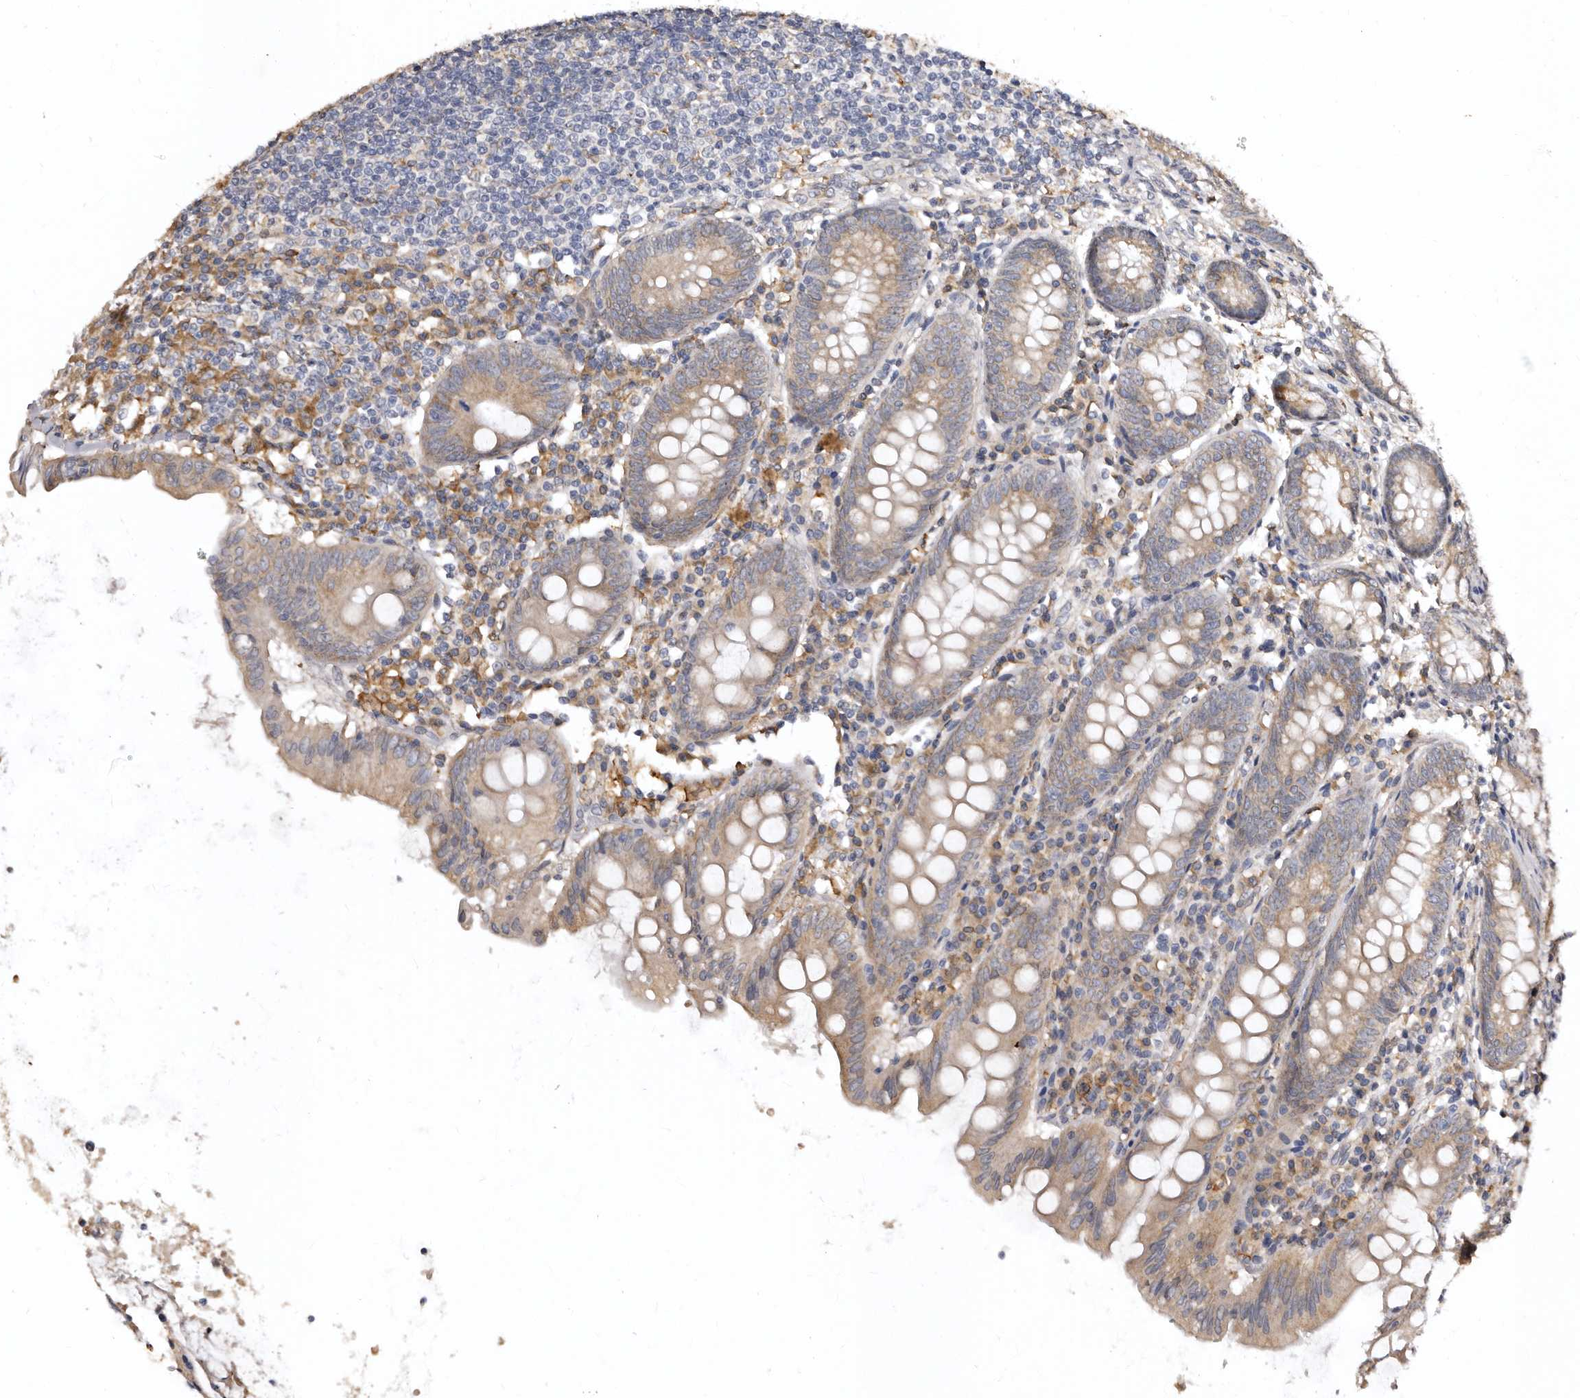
{"staining": {"intensity": "moderate", "quantity": ">75%", "location": "cytoplasmic/membranous"}, "tissue": "appendix", "cell_type": "Glandular cells", "image_type": "normal", "snomed": [{"axis": "morphology", "description": "Normal tissue, NOS"}, {"axis": "topography", "description": "Appendix"}], "caption": "IHC photomicrograph of unremarkable appendix stained for a protein (brown), which shows medium levels of moderate cytoplasmic/membranous expression in approximately >75% of glandular cells.", "gene": "INKA2", "patient": {"sex": "female", "age": 54}}